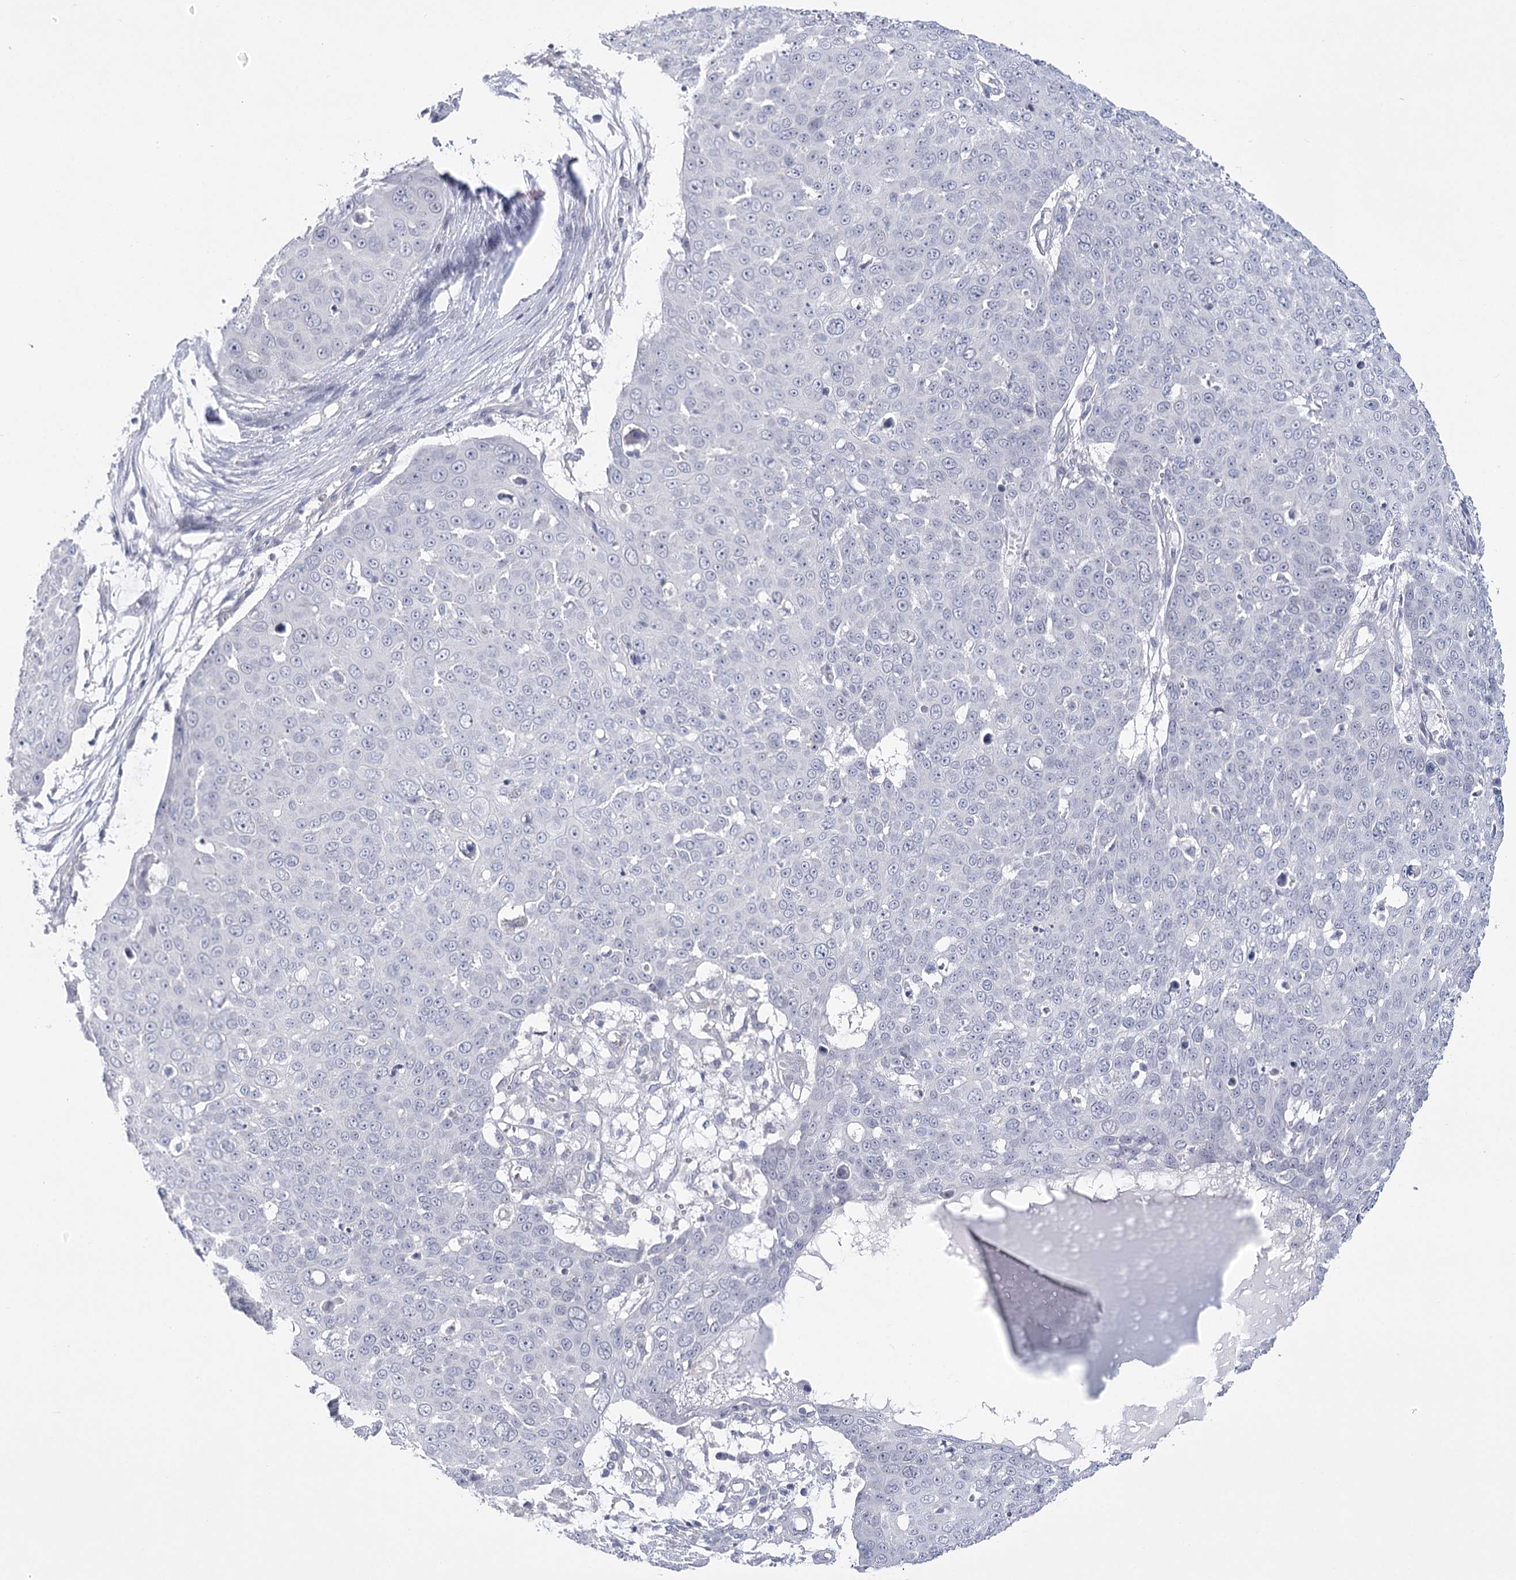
{"staining": {"intensity": "negative", "quantity": "none", "location": "none"}, "tissue": "skin cancer", "cell_type": "Tumor cells", "image_type": "cancer", "snomed": [{"axis": "morphology", "description": "Squamous cell carcinoma, NOS"}, {"axis": "topography", "description": "Skin"}], "caption": "Skin cancer stained for a protein using immunohistochemistry (IHC) shows no staining tumor cells.", "gene": "FAM76B", "patient": {"sex": "male", "age": 71}}